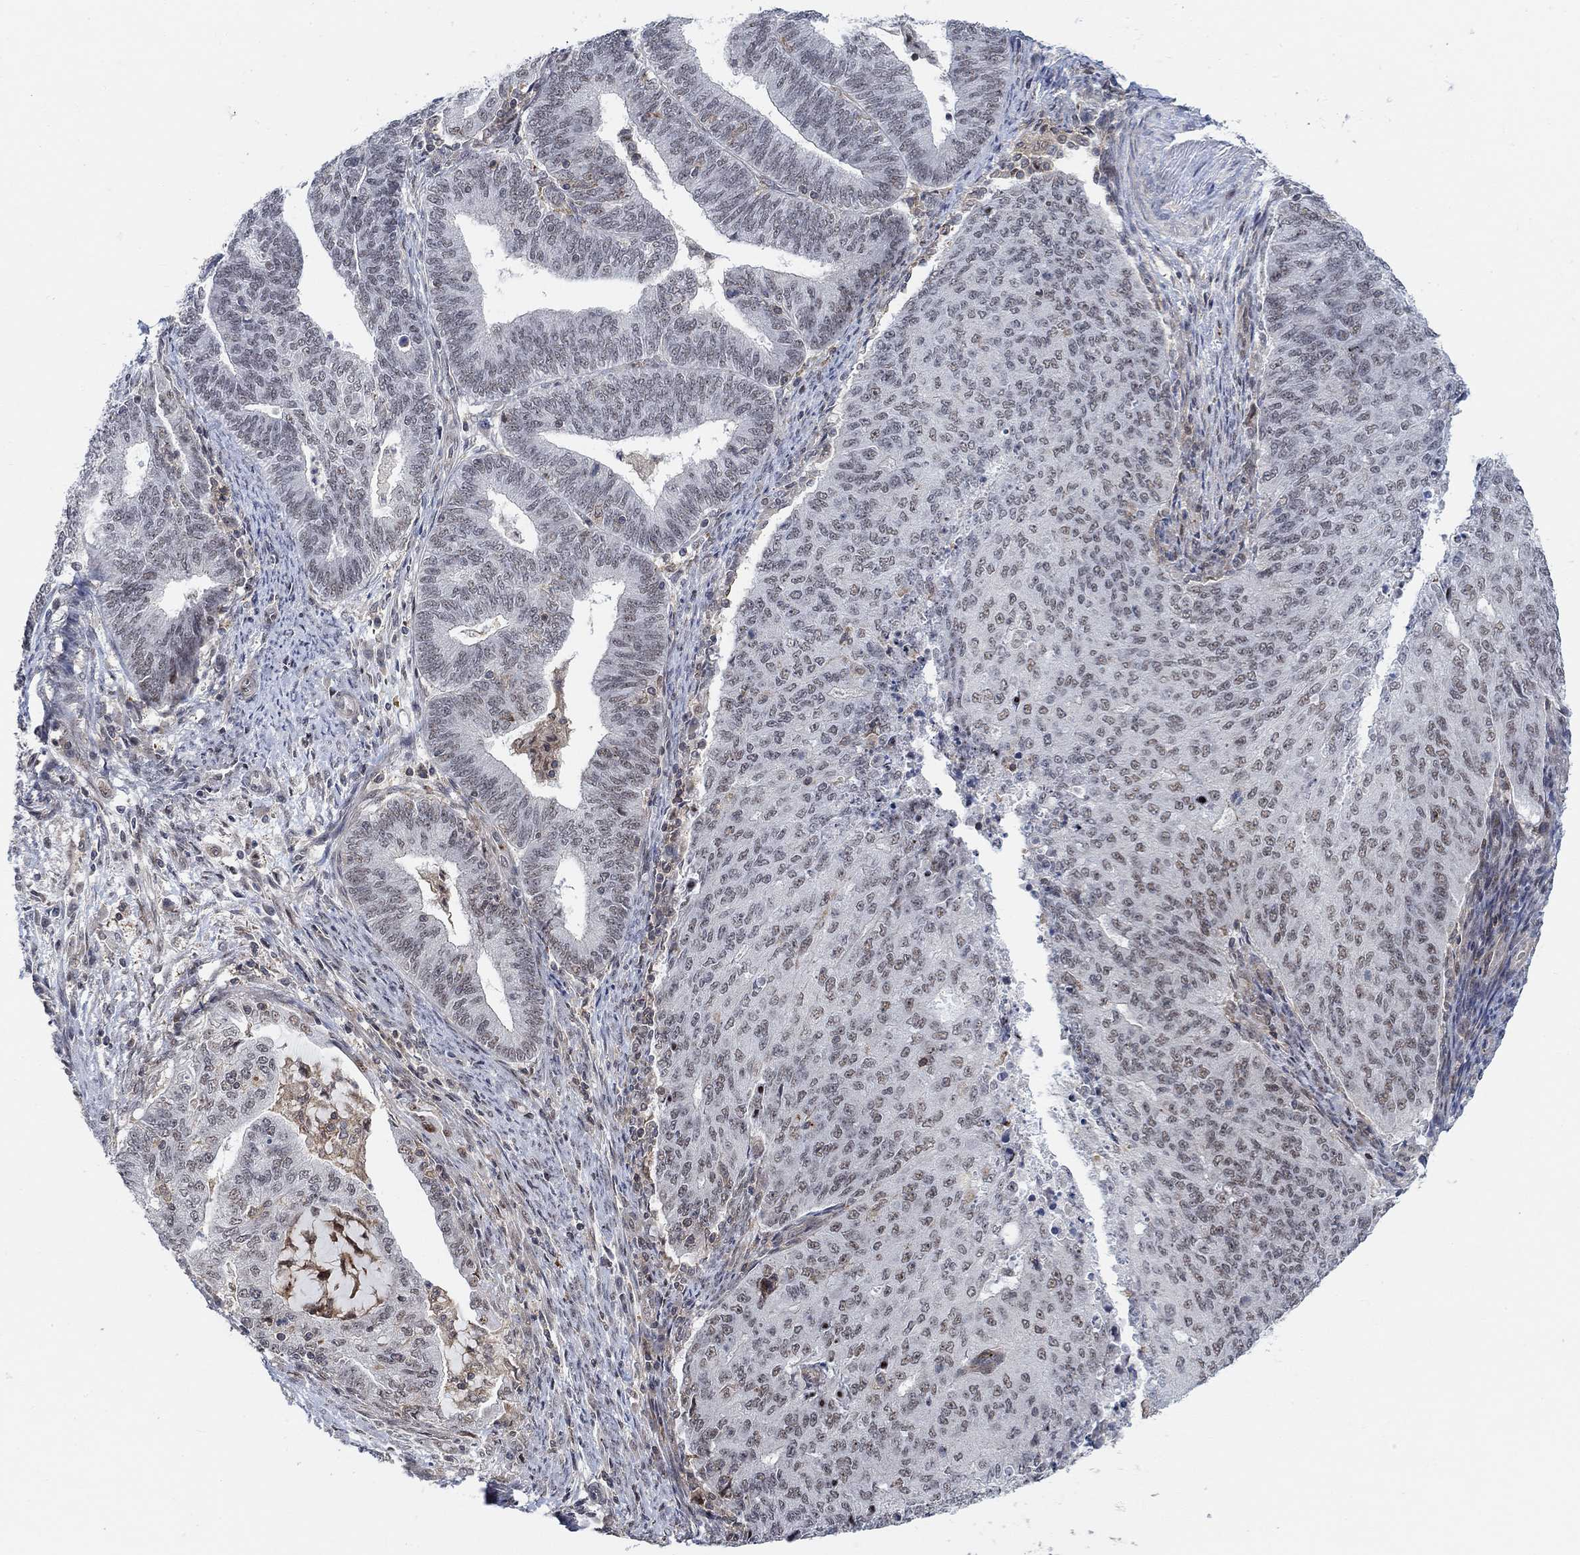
{"staining": {"intensity": "moderate", "quantity": "<25%", "location": "nuclear"}, "tissue": "endometrial cancer", "cell_type": "Tumor cells", "image_type": "cancer", "snomed": [{"axis": "morphology", "description": "Adenocarcinoma, NOS"}, {"axis": "topography", "description": "Endometrium"}], "caption": "The histopathology image exhibits staining of endometrial cancer (adenocarcinoma), revealing moderate nuclear protein expression (brown color) within tumor cells.", "gene": "PWWP2B", "patient": {"sex": "female", "age": 82}}